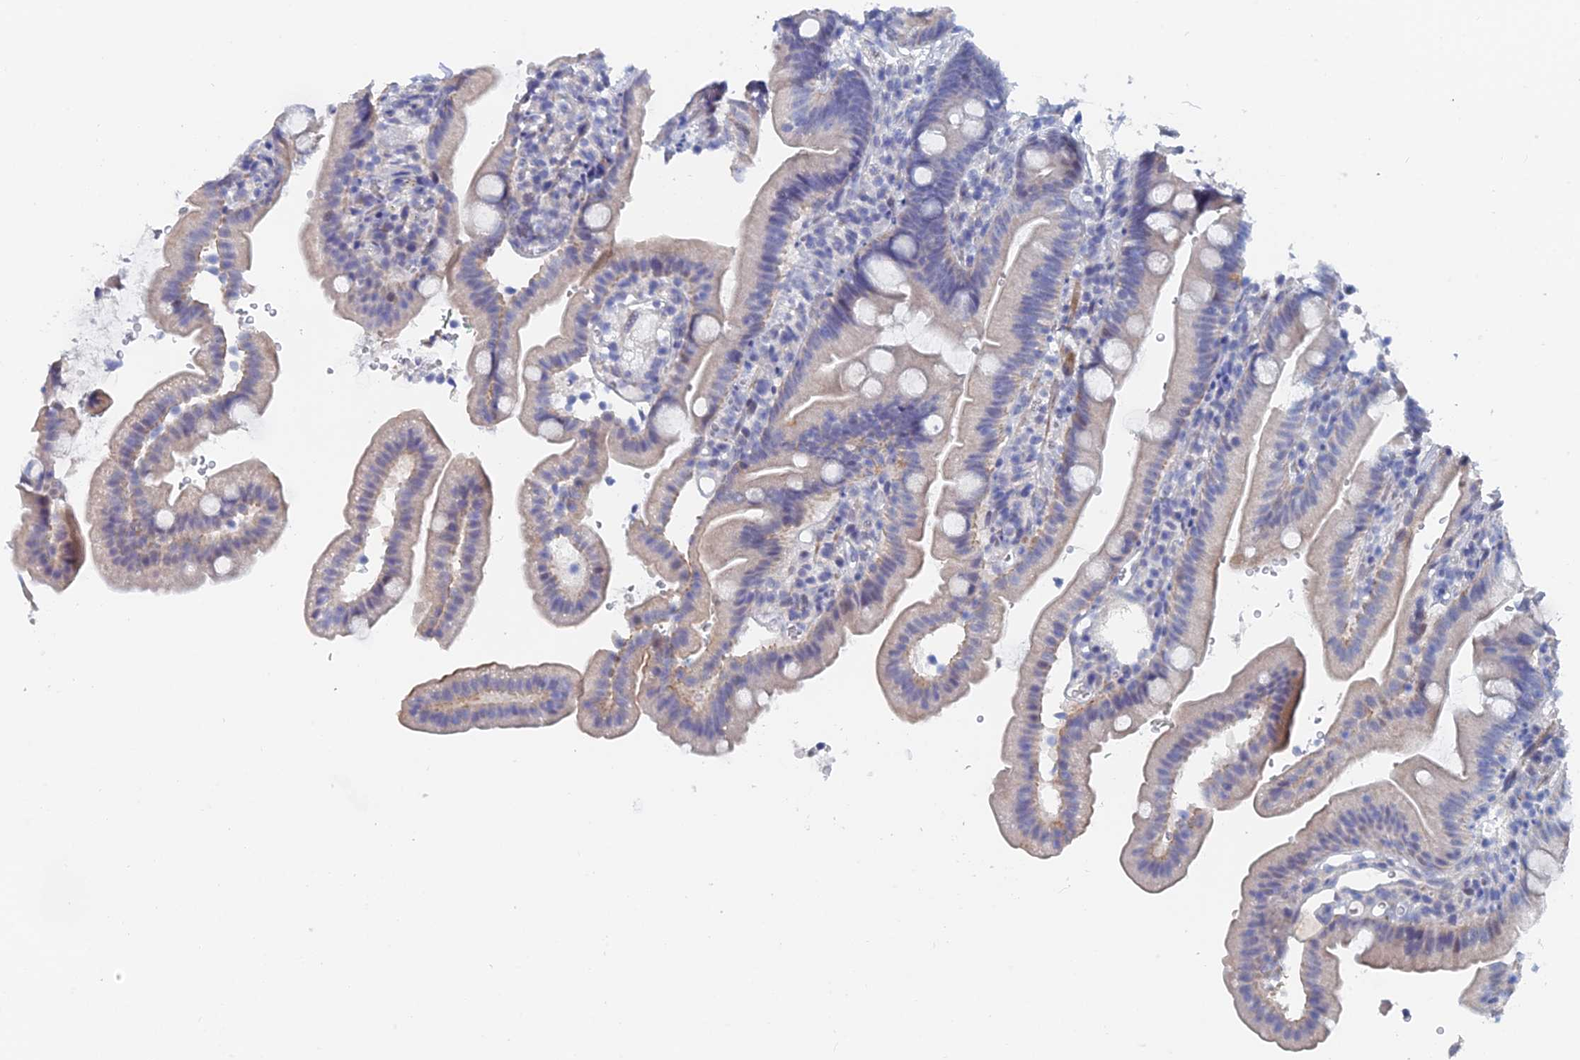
{"staining": {"intensity": "negative", "quantity": "none", "location": "none"}, "tissue": "duodenum", "cell_type": "Glandular cells", "image_type": "normal", "snomed": [{"axis": "morphology", "description": "Normal tissue, NOS"}, {"axis": "topography", "description": "Duodenum"}], "caption": "A photomicrograph of duodenum stained for a protein displays no brown staining in glandular cells. (DAB immunohistochemistry (IHC) visualized using brightfield microscopy, high magnification).", "gene": "GMNC", "patient": {"sex": "female", "age": 67}}